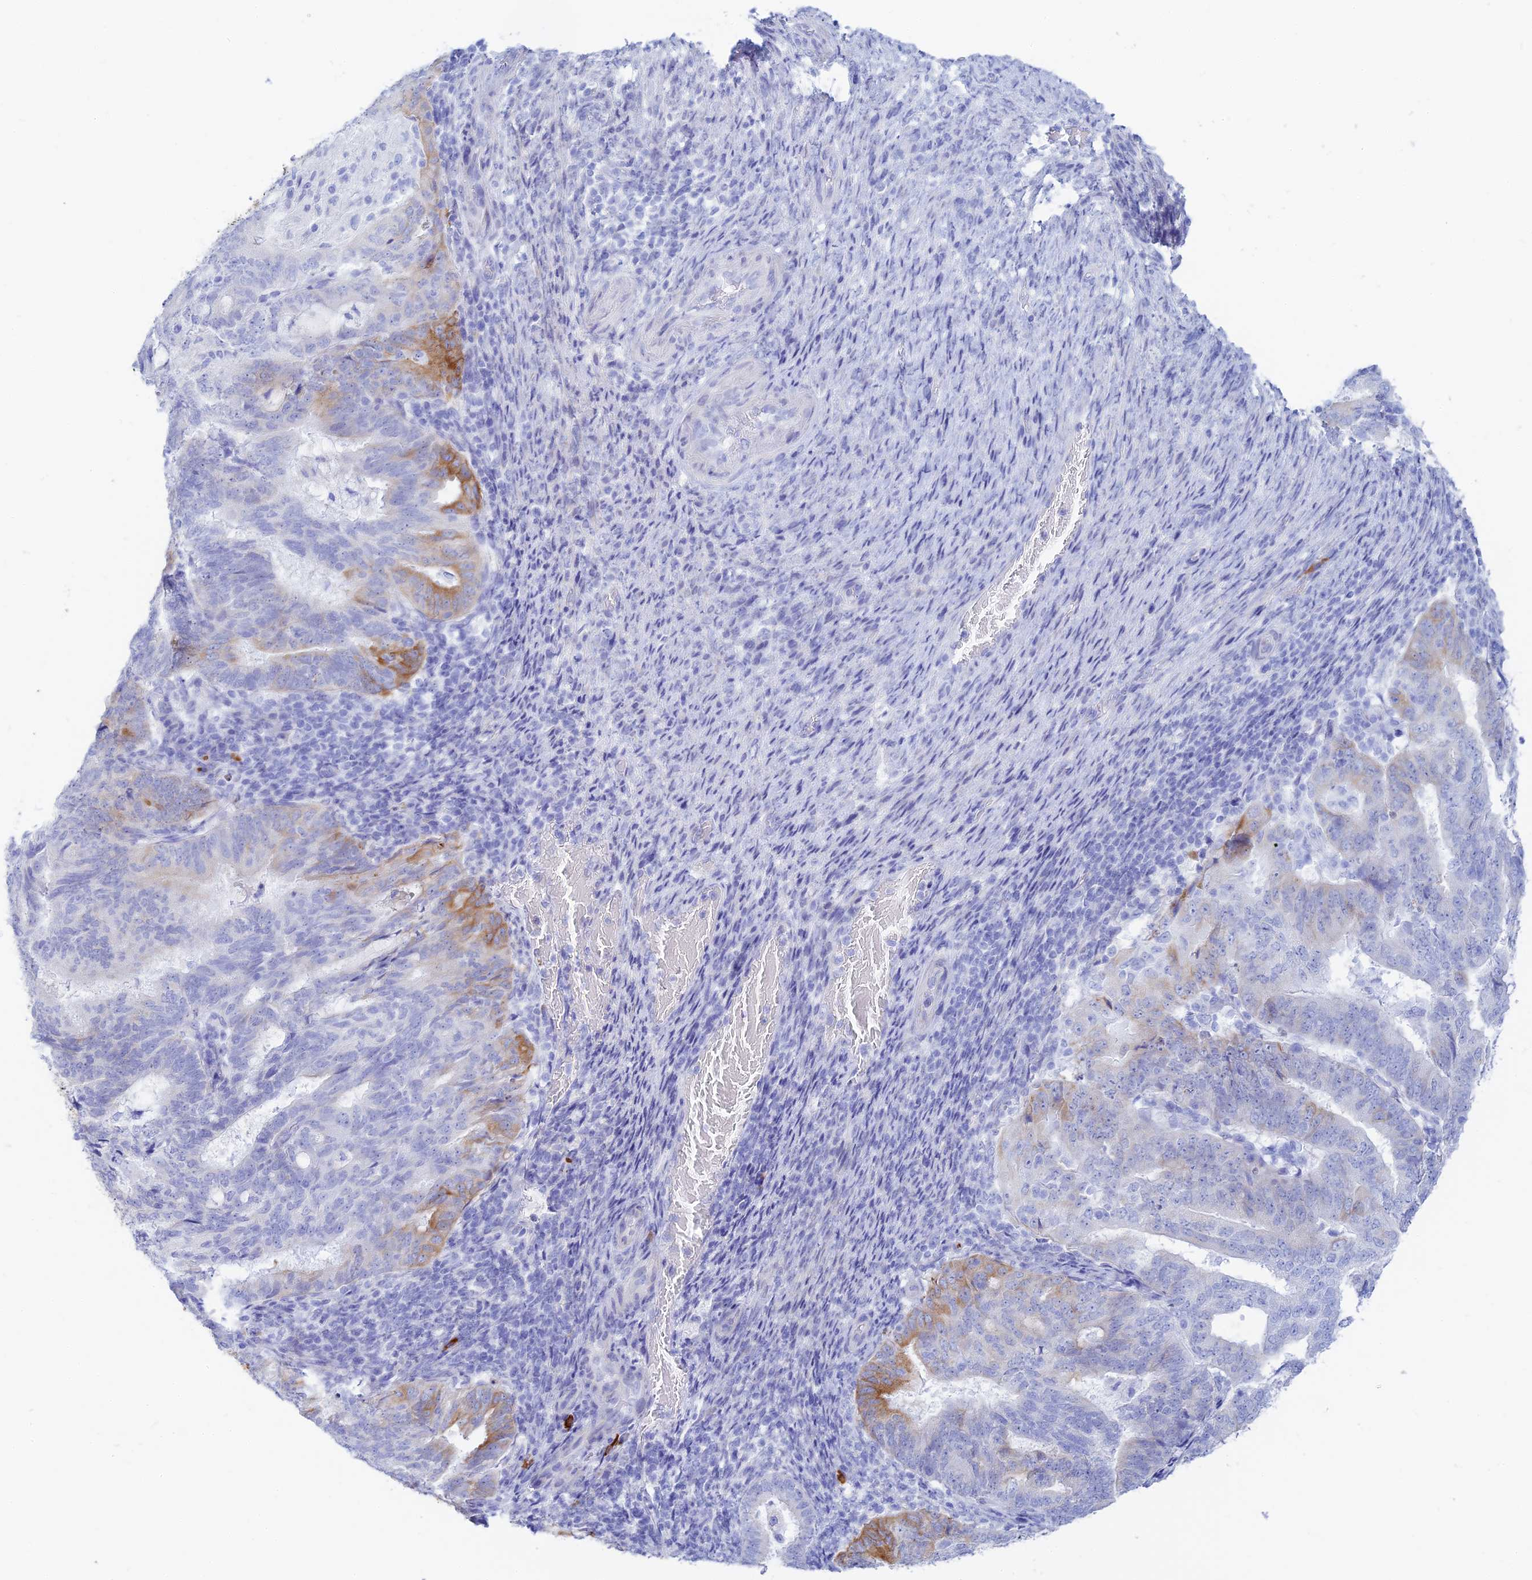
{"staining": {"intensity": "moderate", "quantity": "<25%", "location": "cytoplasmic/membranous"}, "tissue": "endometrial cancer", "cell_type": "Tumor cells", "image_type": "cancer", "snomed": [{"axis": "morphology", "description": "Adenocarcinoma, NOS"}, {"axis": "topography", "description": "Endometrium"}], "caption": "Human endometrial adenocarcinoma stained for a protein (brown) reveals moderate cytoplasmic/membranous positive positivity in about <25% of tumor cells.", "gene": "CEP152", "patient": {"sex": "female", "age": 70}}